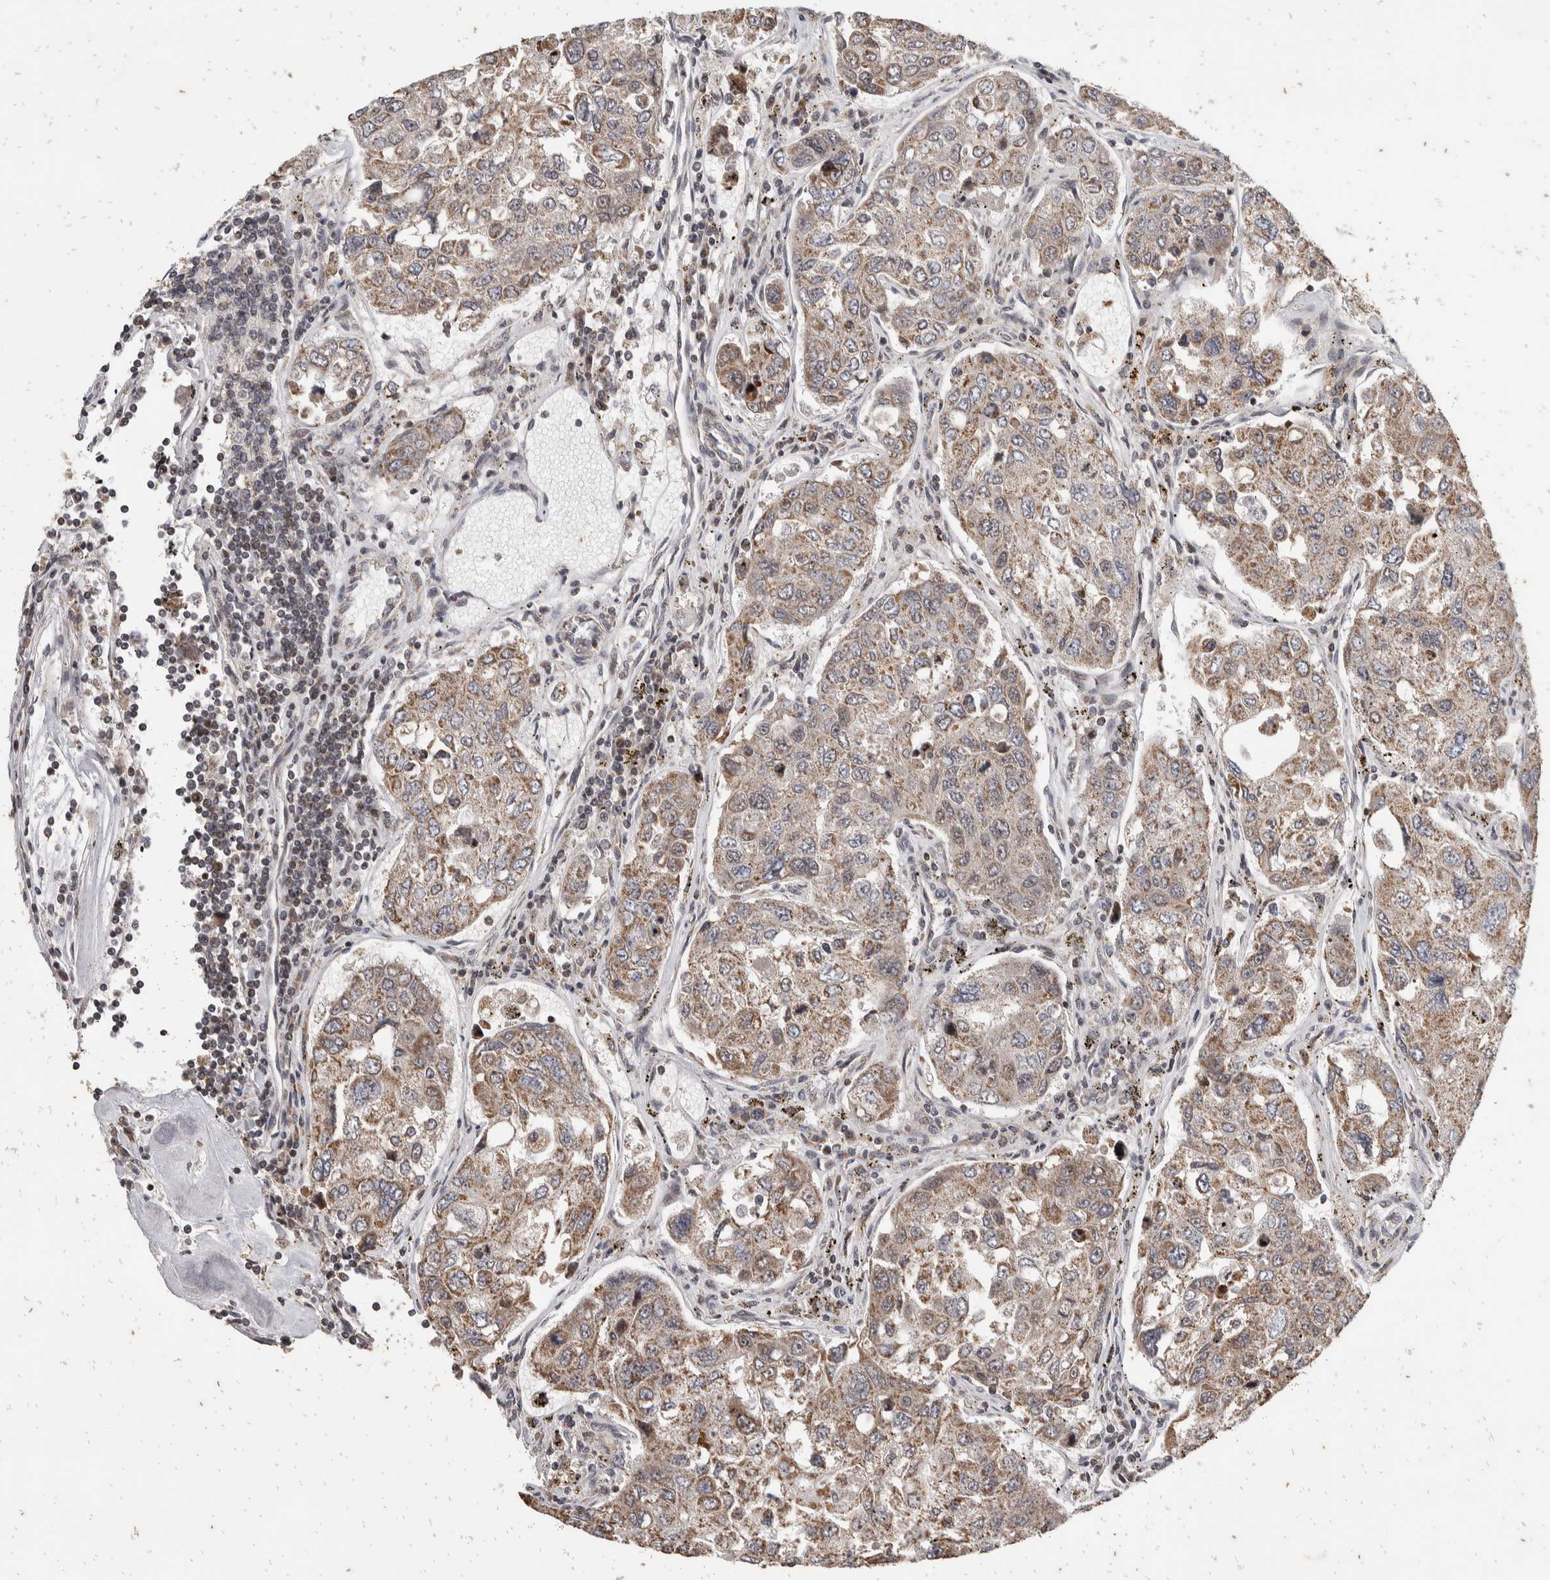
{"staining": {"intensity": "weak", "quantity": ">75%", "location": "cytoplasmic/membranous"}, "tissue": "urothelial cancer", "cell_type": "Tumor cells", "image_type": "cancer", "snomed": [{"axis": "morphology", "description": "Urothelial carcinoma, High grade"}, {"axis": "topography", "description": "Lymph node"}, {"axis": "topography", "description": "Urinary bladder"}], "caption": "Urothelial cancer stained with a protein marker demonstrates weak staining in tumor cells.", "gene": "ATXN7L1", "patient": {"sex": "male", "age": 51}}